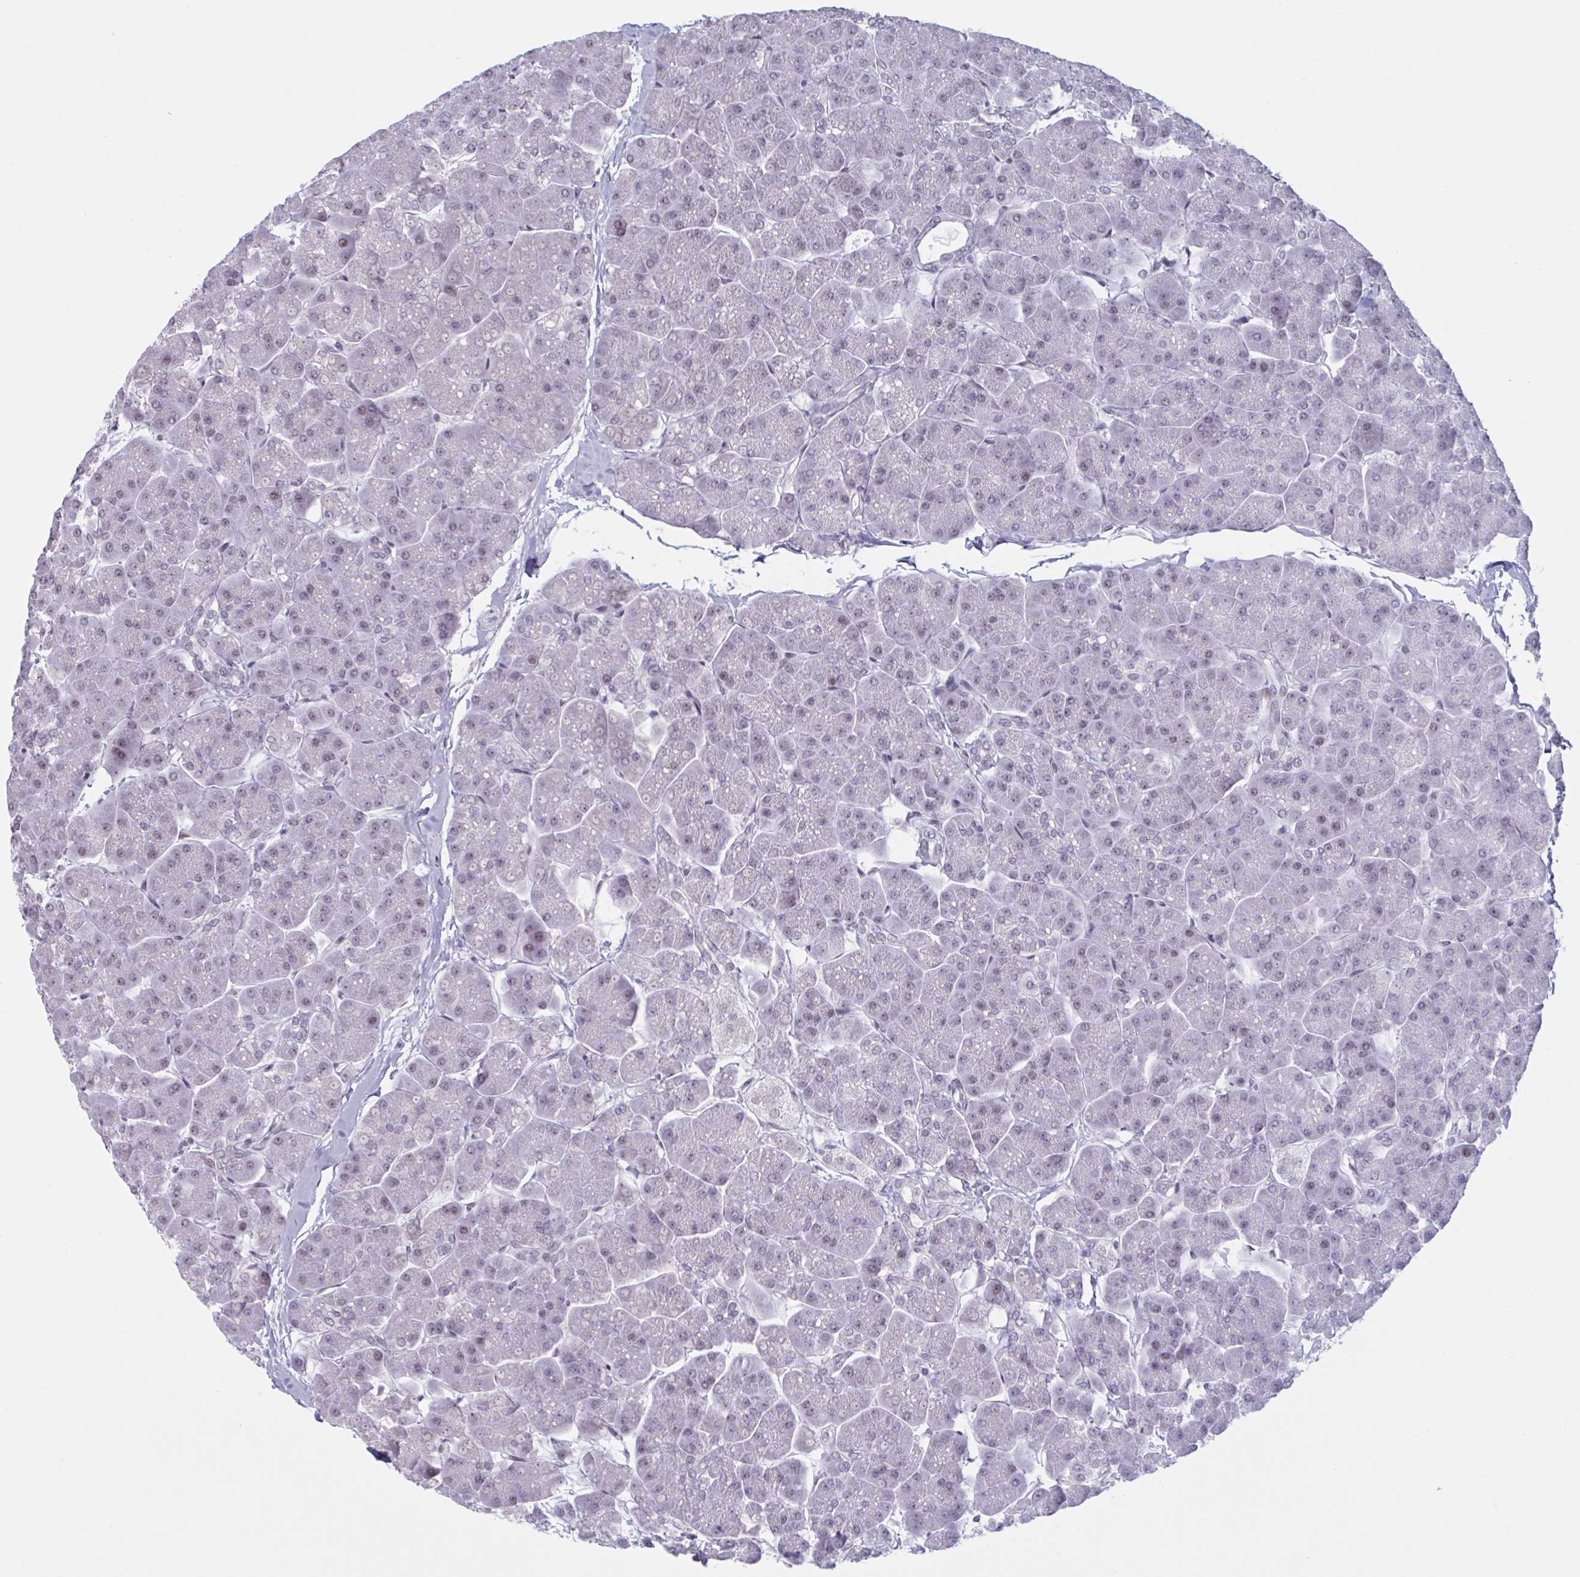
{"staining": {"intensity": "moderate", "quantity": "<25%", "location": "nuclear"}, "tissue": "pancreas", "cell_type": "Exocrine glandular cells", "image_type": "normal", "snomed": [{"axis": "morphology", "description": "Normal tissue, NOS"}, {"axis": "topography", "description": "Pancreas"}, {"axis": "topography", "description": "Peripheral nerve tissue"}], "caption": "Moderate nuclear expression for a protein is seen in approximately <25% of exocrine glandular cells of unremarkable pancreas using IHC.", "gene": "HSD17B6", "patient": {"sex": "male", "age": 54}}